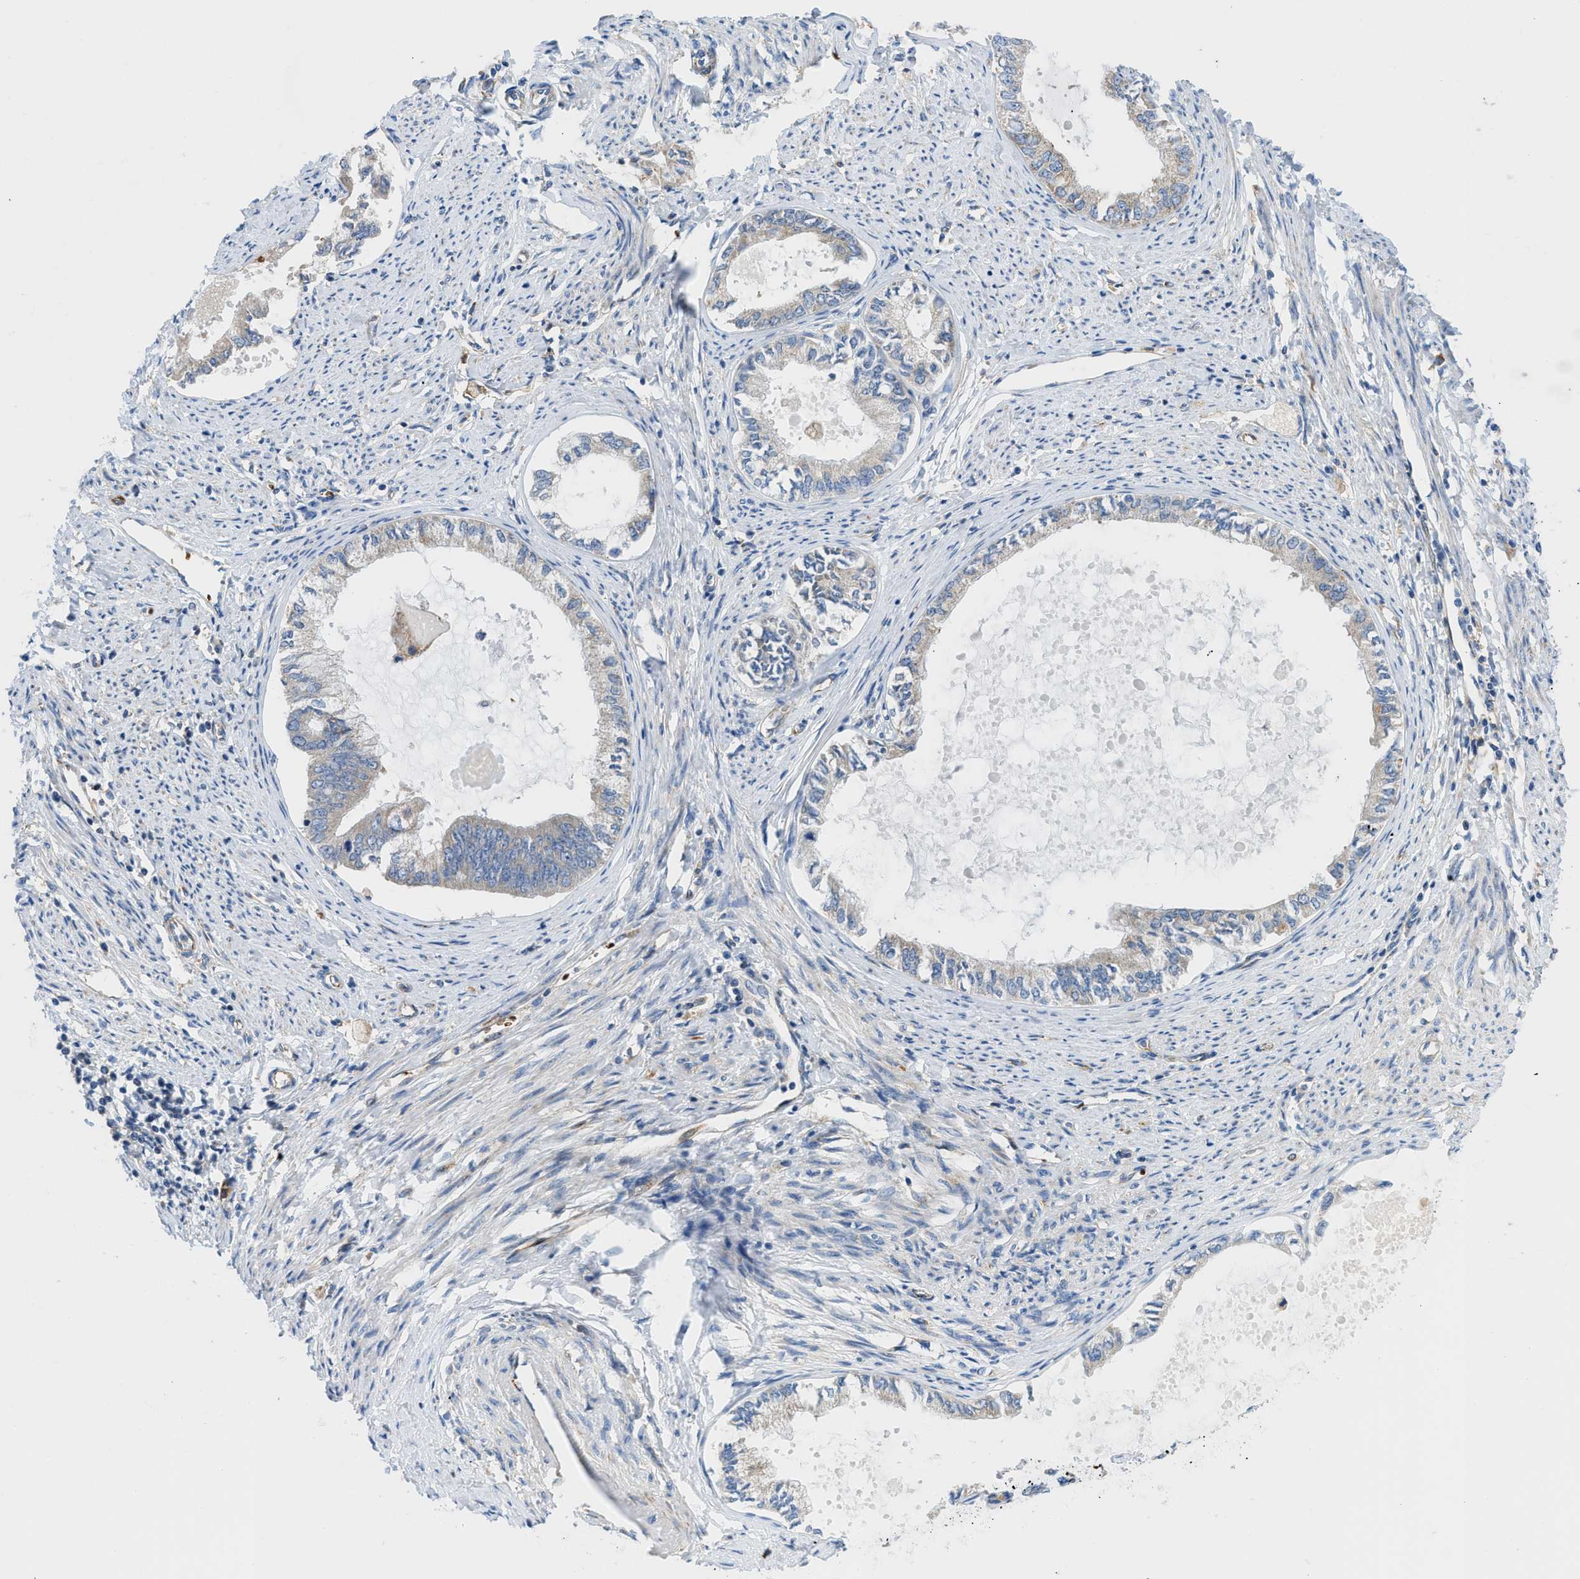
{"staining": {"intensity": "negative", "quantity": "none", "location": "none"}, "tissue": "endometrial cancer", "cell_type": "Tumor cells", "image_type": "cancer", "snomed": [{"axis": "morphology", "description": "Adenocarcinoma, NOS"}, {"axis": "topography", "description": "Endometrium"}], "caption": "Tumor cells show no significant positivity in endometrial cancer (adenocarcinoma).", "gene": "ZNF831", "patient": {"sex": "female", "age": 86}}